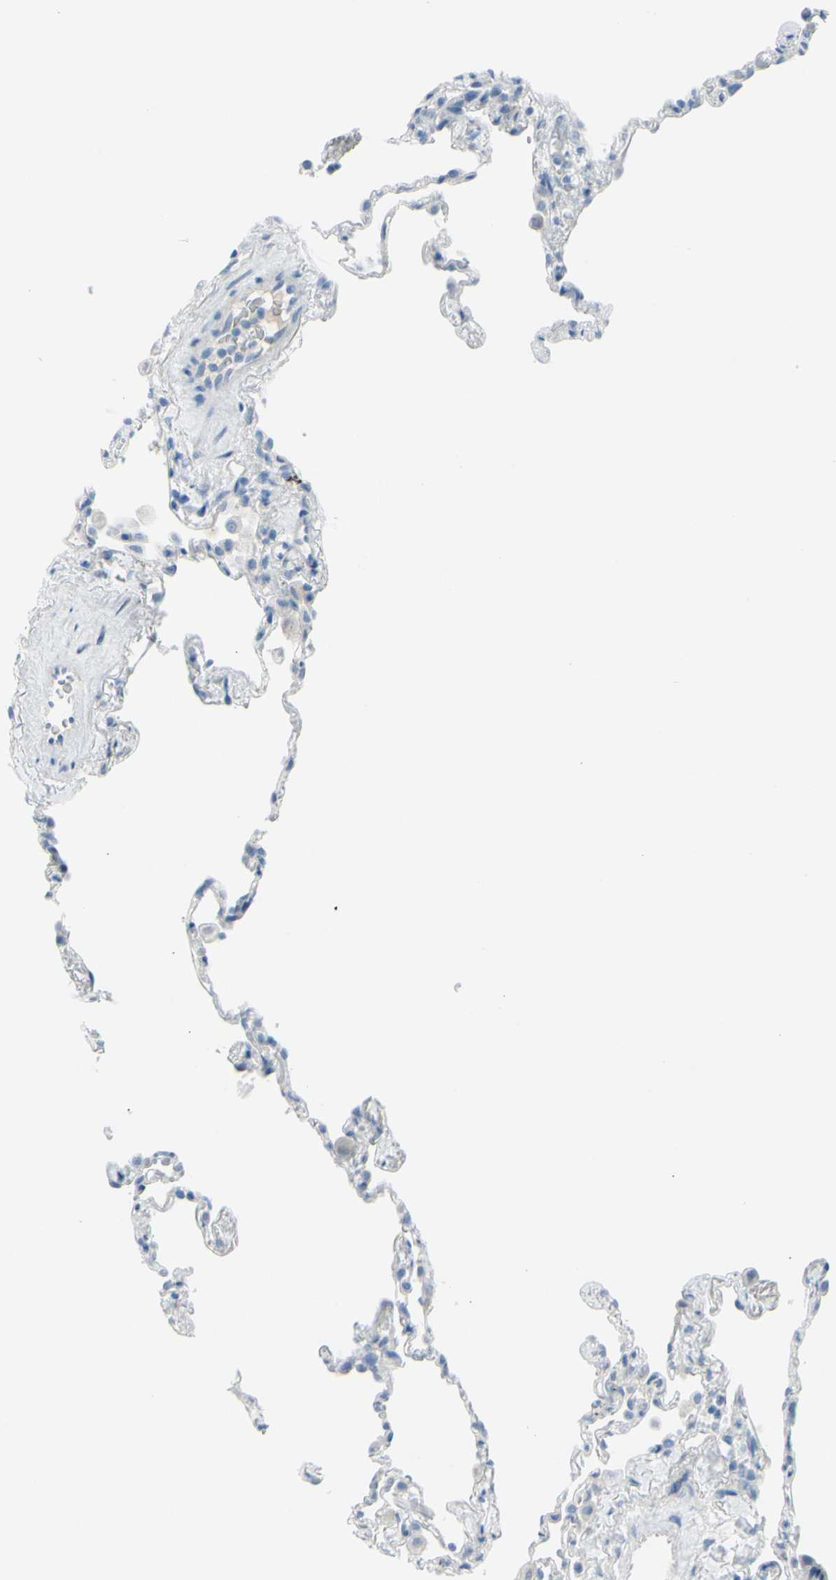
{"staining": {"intensity": "negative", "quantity": "none", "location": "none"}, "tissue": "lung", "cell_type": "Alveolar cells", "image_type": "normal", "snomed": [{"axis": "morphology", "description": "Normal tissue, NOS"}, {"axis": "topography", "description": "Lung"}], "caption": "Lung stained for a protein using immunohistochemistry displays no staining alveolar cells.", "gene": "TFPI2", "patient": {"sex": "male", "age": 59}}